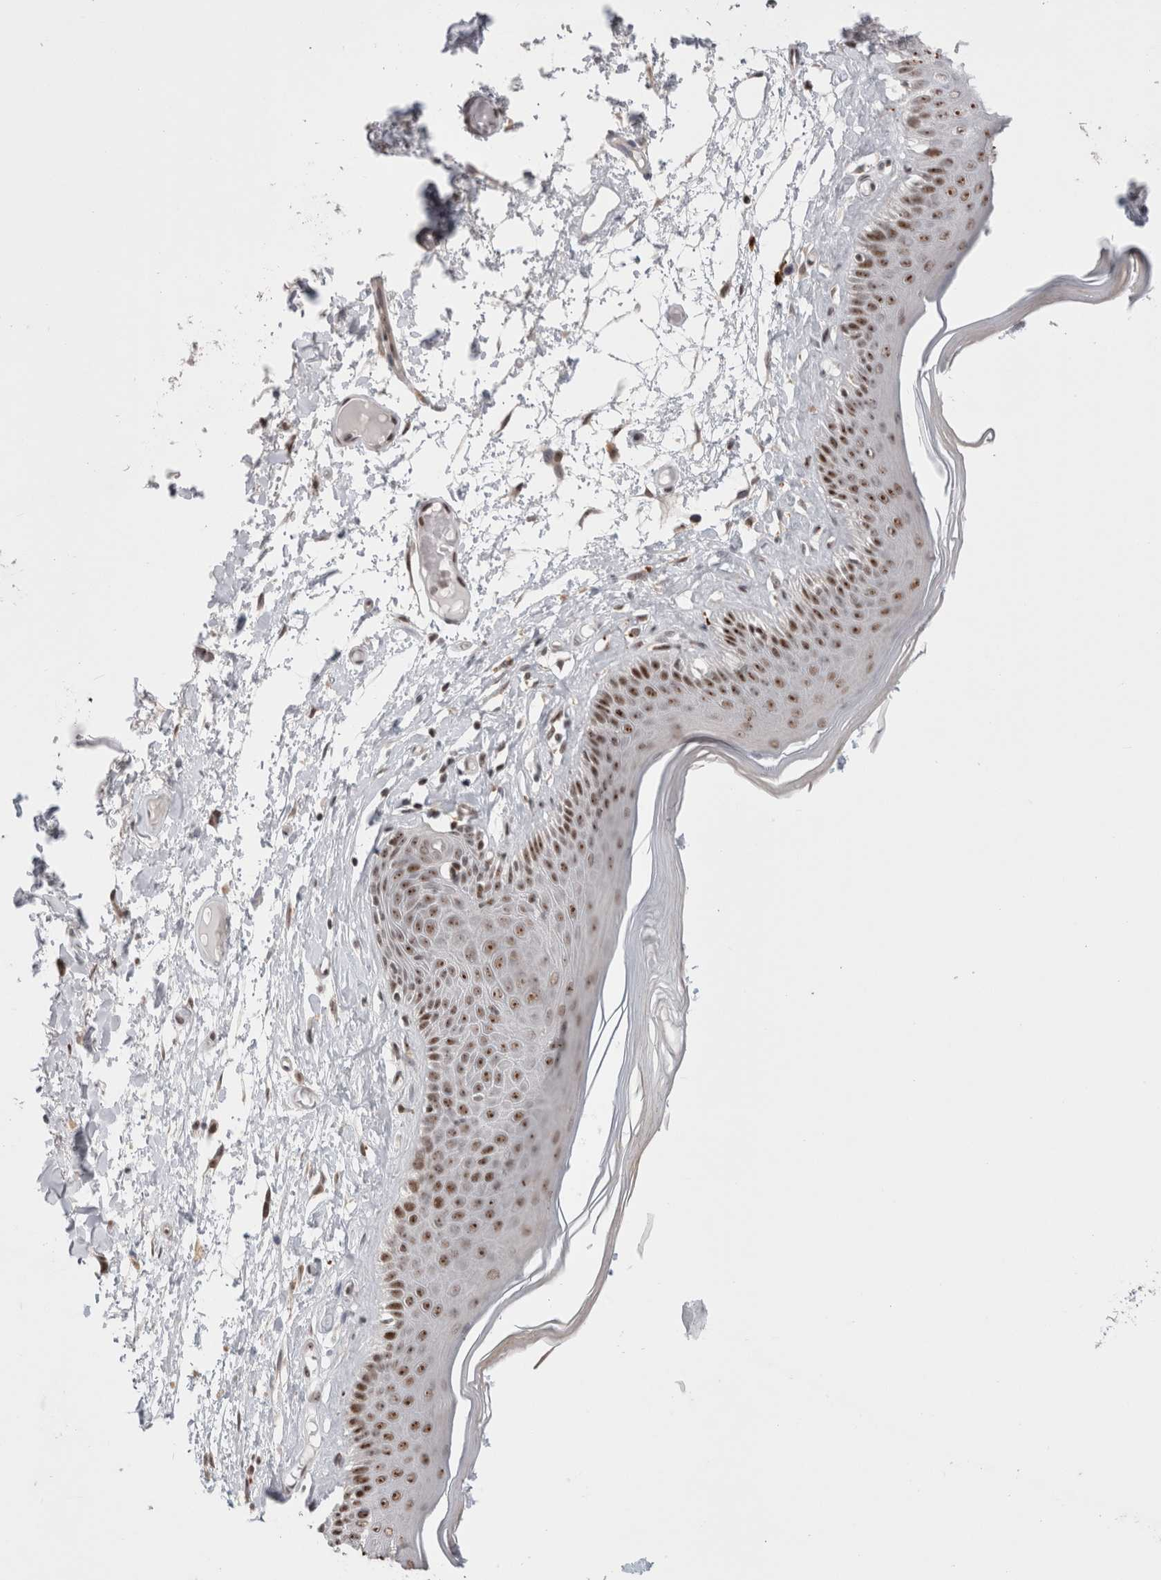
{"staining": {"intensity": "strong", "quantity": ">75%", "location": "nuclear"}, "tissue": "skin", "cell_type": "Epidermal cells", "image_type": "normal", "snomed": [{"axis": "morphology", "description": "Normal tissue, NOS"}, {"axis": "topography", "description": "Vulva"}], "caption": "A brown stain shows strong nuclear staining of a protein in epidermal cells of benign human skin. (IHC, brightfield microscopy, high magnification).", "gene": "SENP6", "patient": {"sex": "female", "age": 73}}